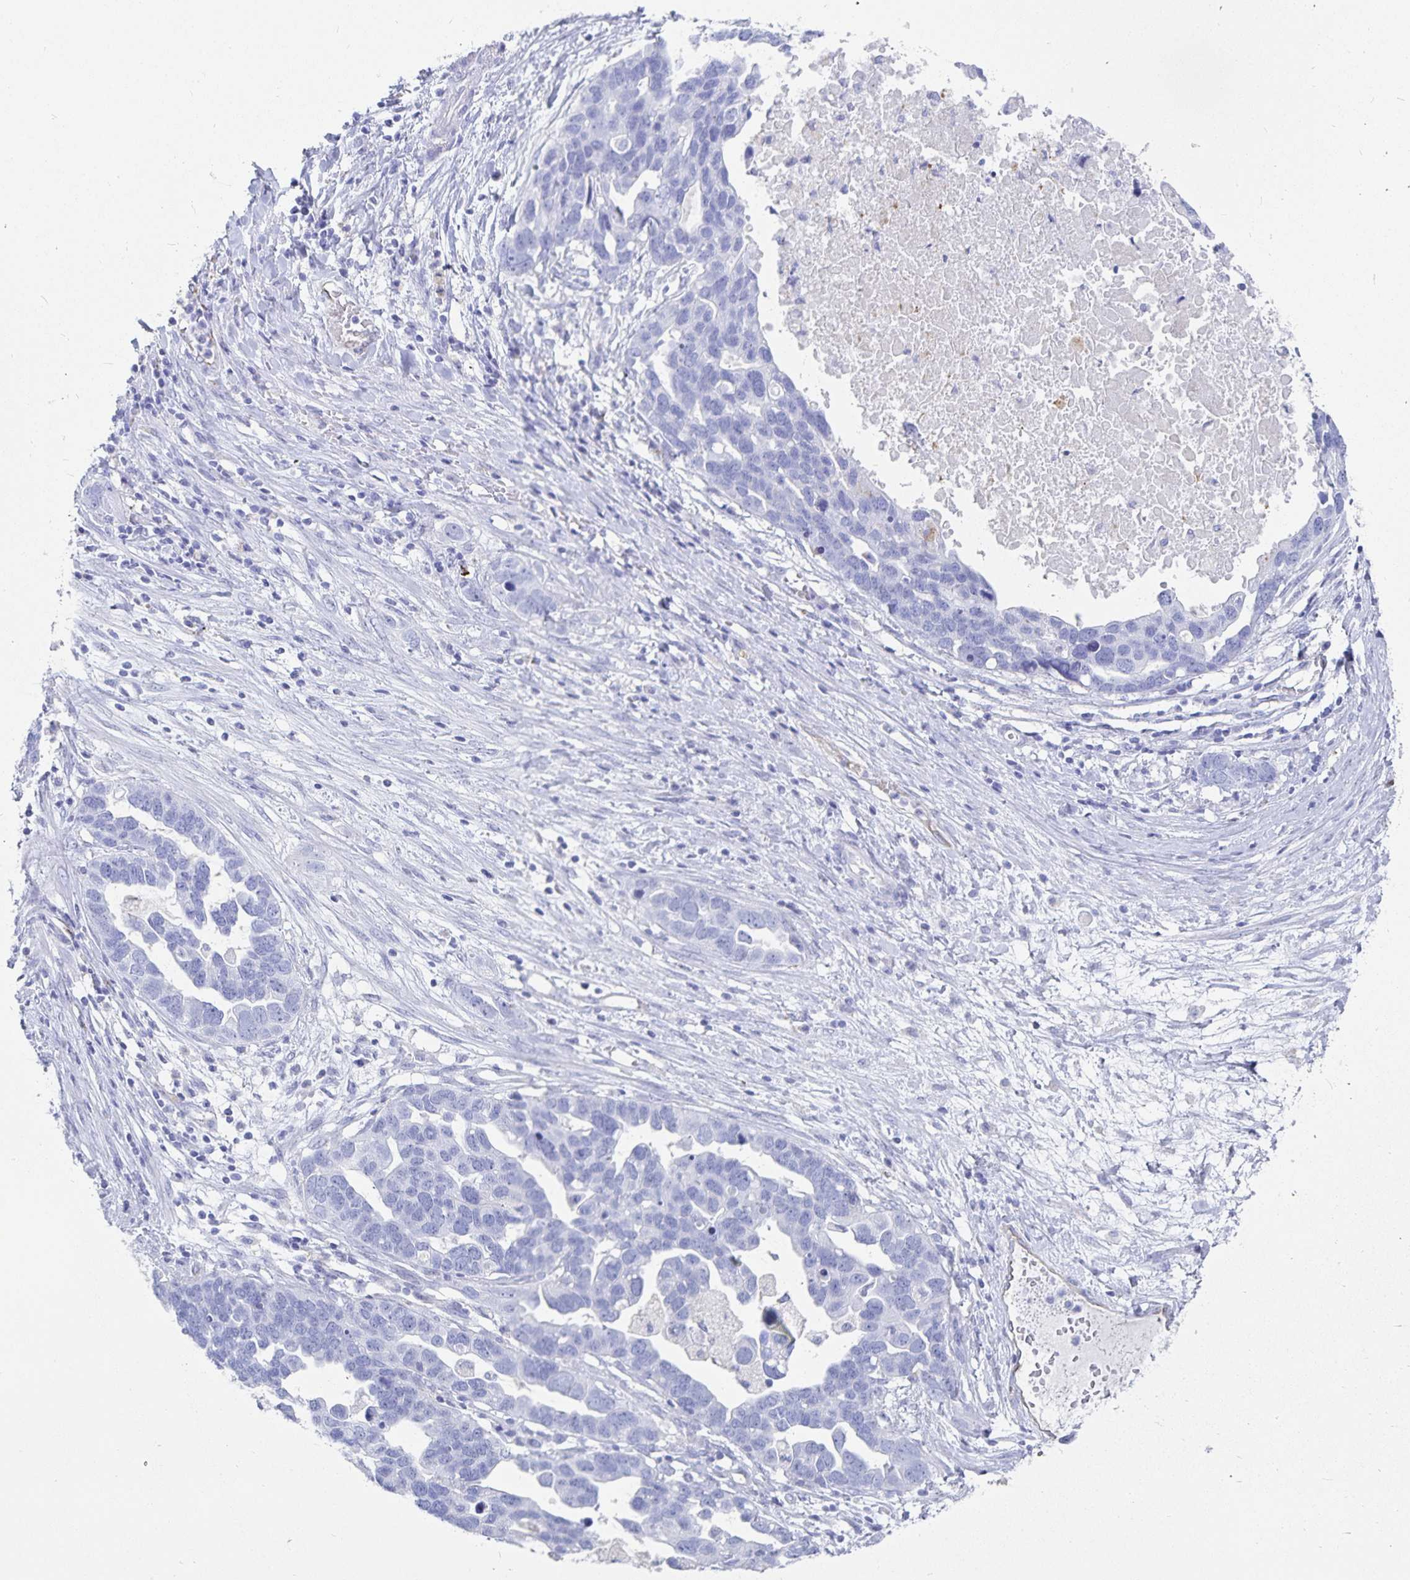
{"staining": {"intensity": "negative", "quantity": "none", "location": "none"}, "tissue": "ovarian cancer", "cell_type": "Tumor cells", "image_type": "cancer", "snomed": [{"axis": "morphology", "description": "Cystadenocarcinoma, serous, NOS"}, {"axis": "topography", "description": "Ovary"}], "caption": "Immunohistochemistry of human ovarian serous cystadenocarcinoma displays no positivity in tumor cells.", "gene": "INSL5", "patient": {"sex": "female", "age": 54}}